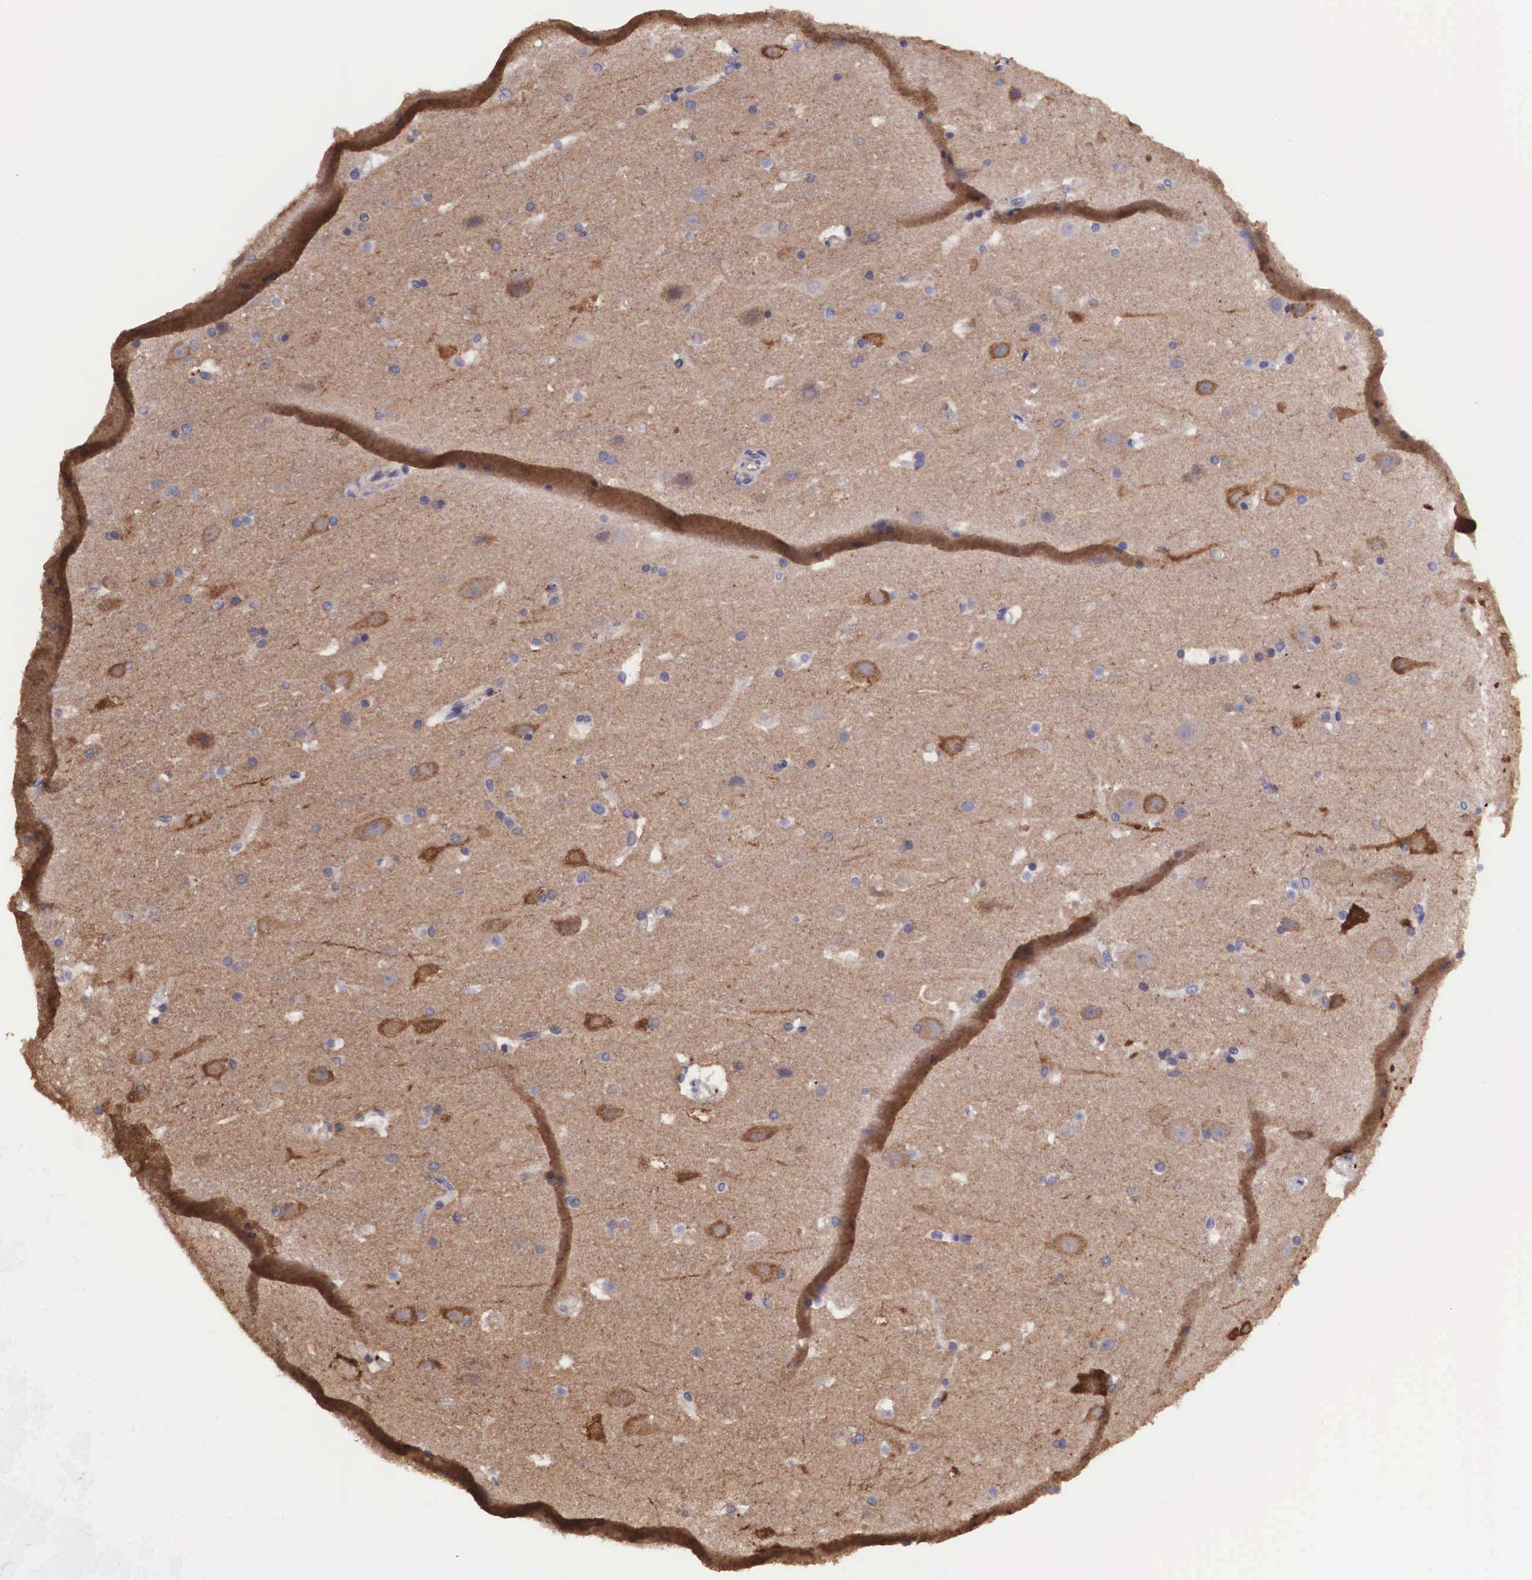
{"staining": {"intensity": "negative", "quantity": "none", "location": "none"}, "tissue": "cerebral cortex", "cell_type": "Endothelial cells", "image_type": "normal", "snomed": [{"axis": "morphology", "description": "Normal tissue, NOS"}, {"axis": "topography", "description": "Cerebral cortex"}], "caption": "This is a photomicrograph of immunohistochemistry (IHC) staining of benign cerebral cortex, which shows no expression in endothelial cells.", "gene": "BCAR1", "patient": {"sex": "male", "age": 45}}